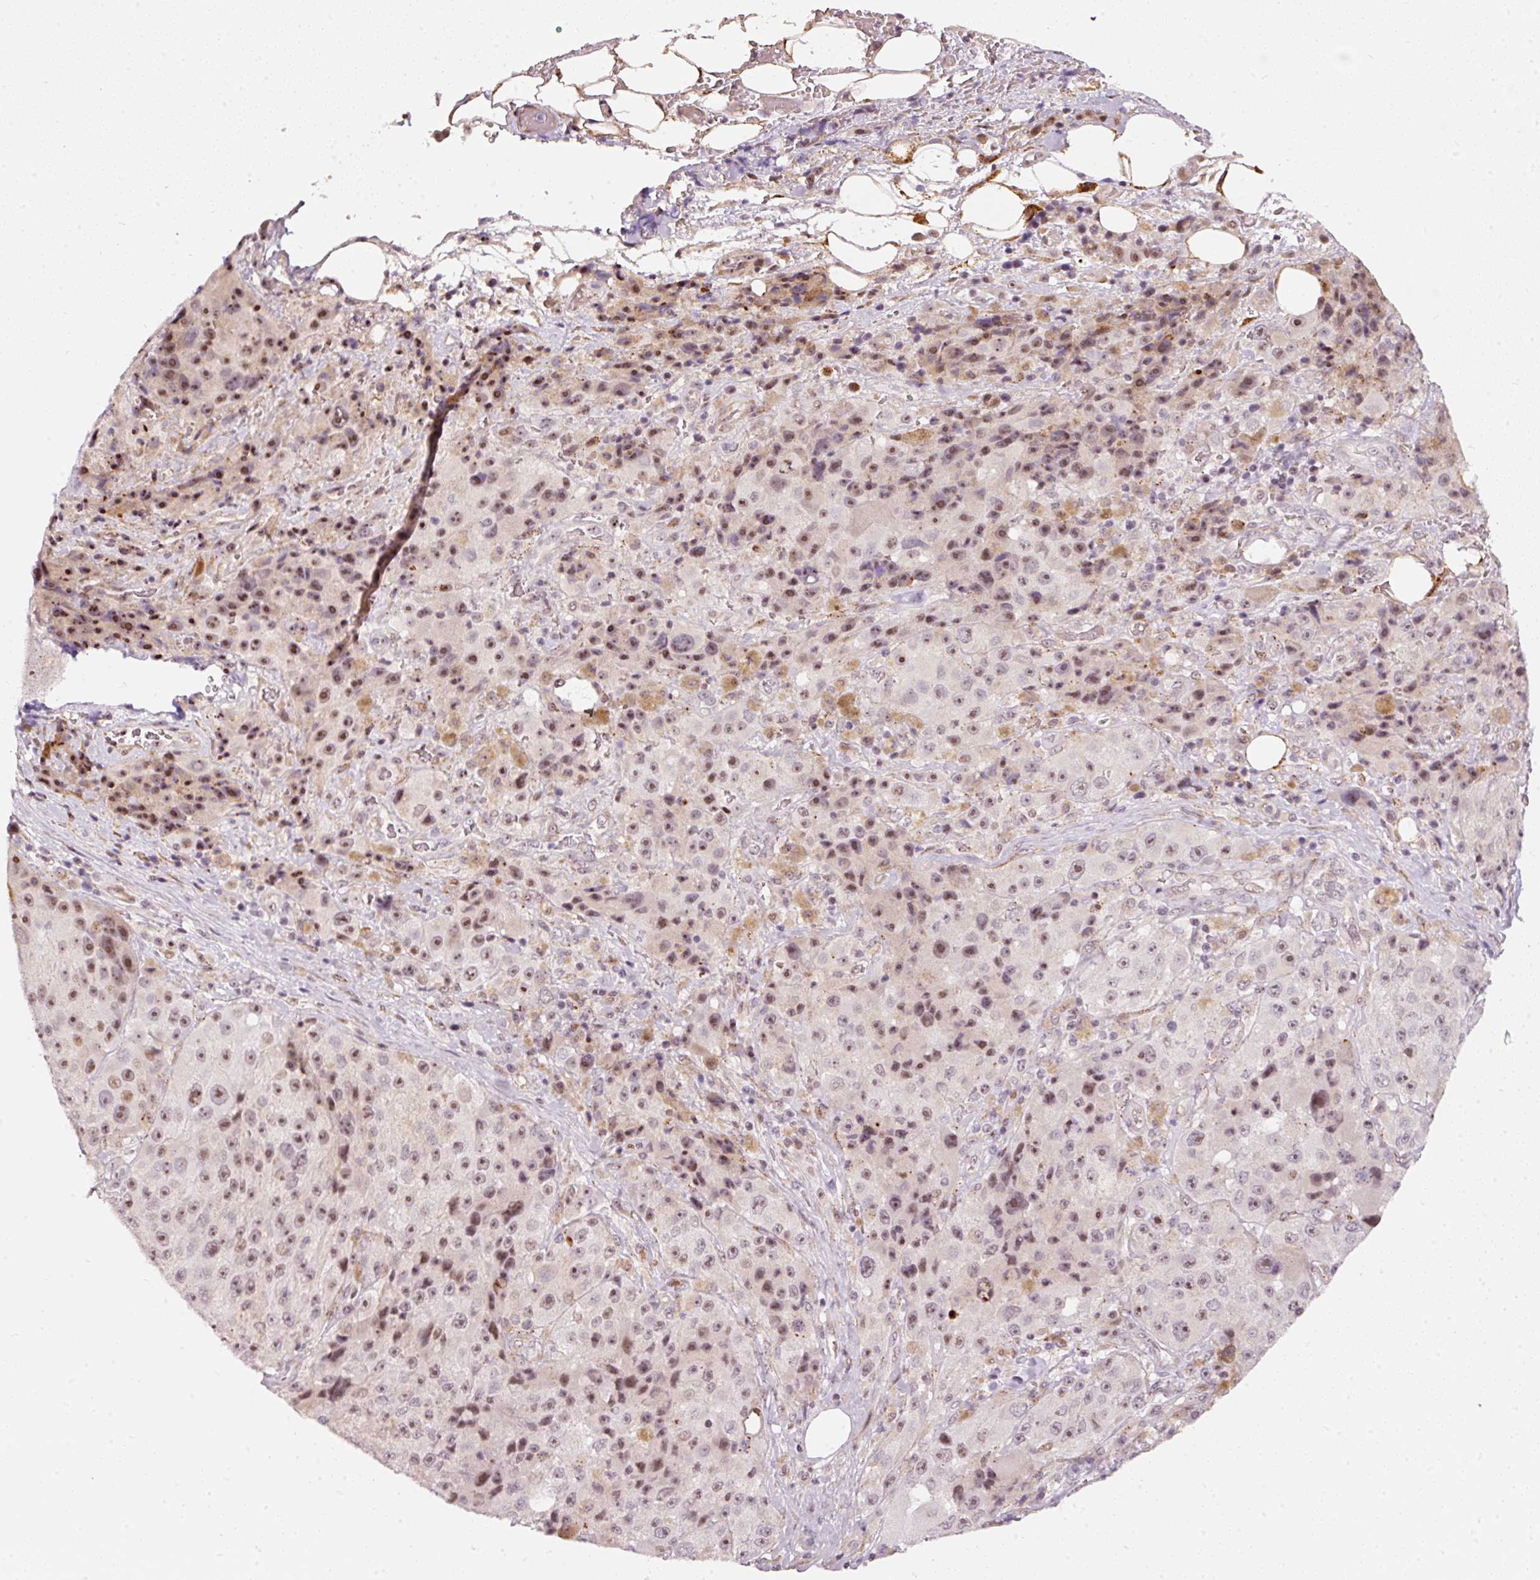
{"staining": {"intensity": "moderate", "quantity": ">75%", "location": "nuclear"}, "tissue": "melanoma", "cell_type": "Tumor cells", "image_type": "cancer", "snomed": [{"axis": "morphology", "description": "Malignant melanoma, Metastatic site"}, {"axis": "topography", "description": "Lymph node"}], "caption": "Moderate nuclear positivity for a protein is appreciated in approximately >75% of tumor cells of malignant melanoma (metastatic site) using immunohistochemistry.", "gene": "MXRA8", "patient": {"sex": "male", "age": 62}}